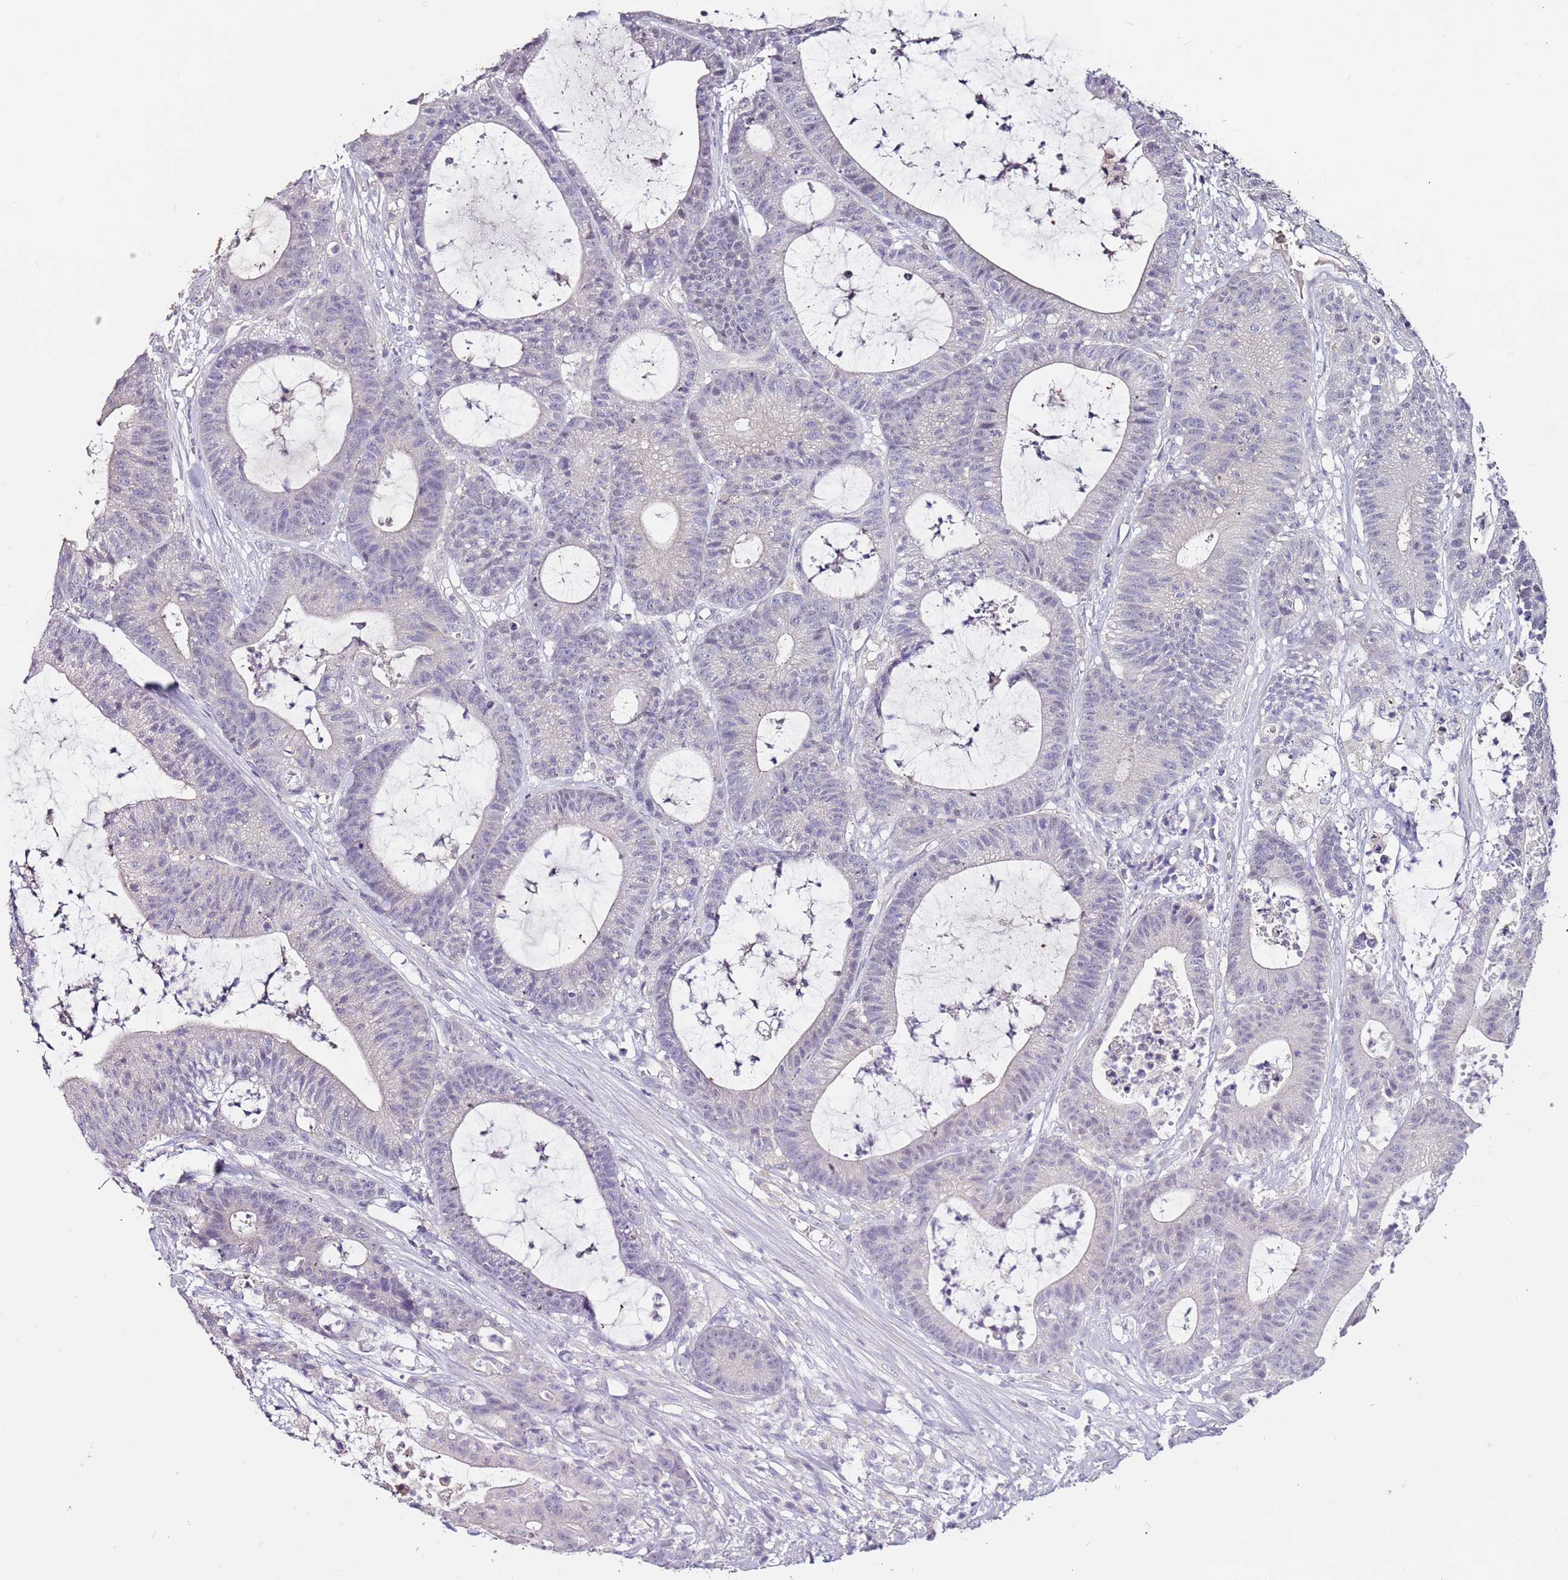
{"staining": {"intensity": "negative", "quantity": "none", "location": "none"}, "tissue": "colorectal cancer", "cell_type": "Tumor cells", "image_type": "cancer", "snomed": [{"axis": "morphology", "description": "Adenocarcinoma, NOS"}, {"axis": "topography", "description": "Colon"}], "caption": "The histopathology image exhibits no staining of tumor cells in adenocarcinoma (colorectal).", "gene": "MDH1", "patient": {"sex": "female", "age": 84}}